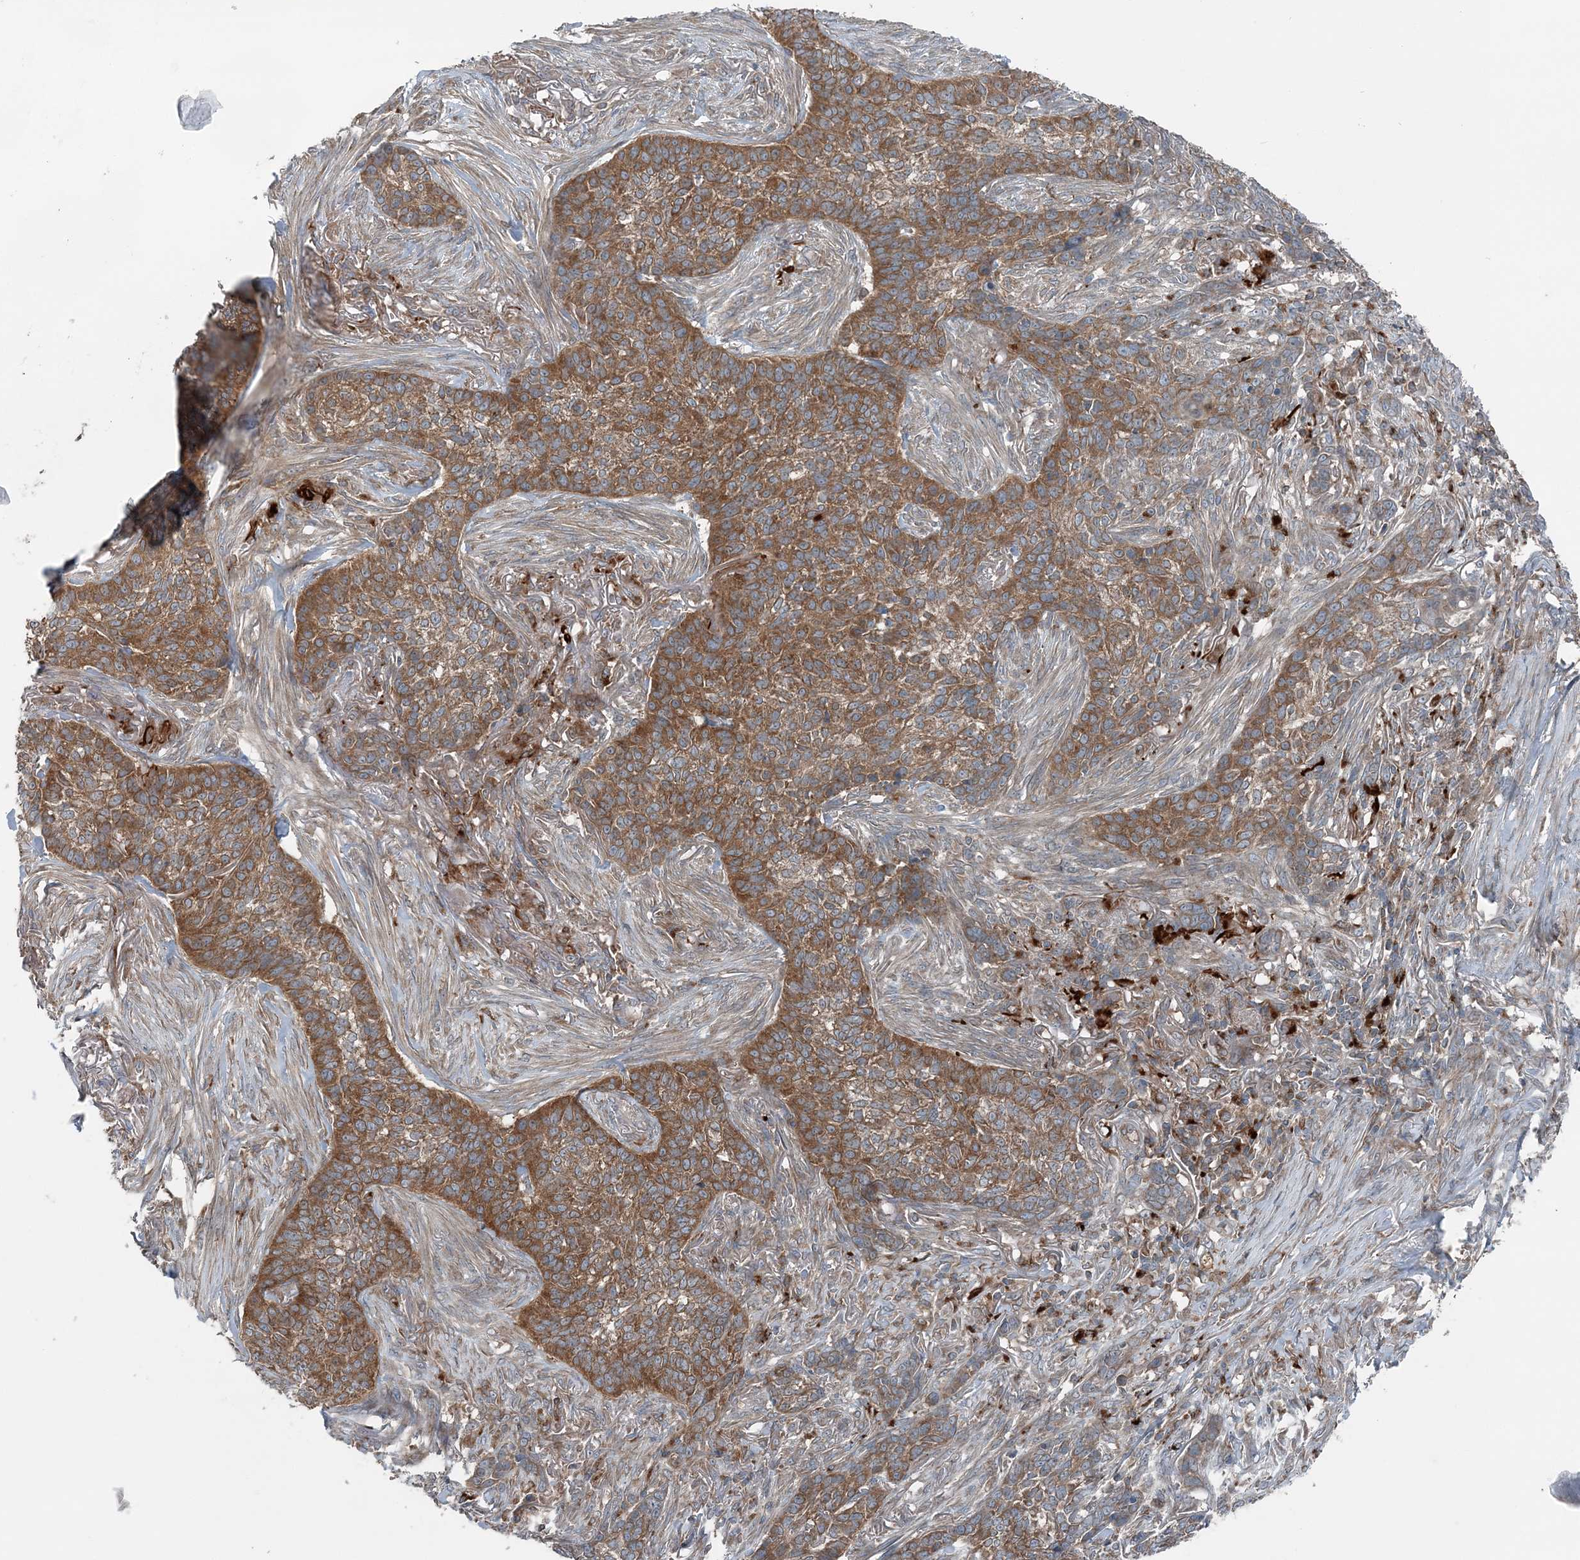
{"staining": {"intensity": "moderate", "quantity": ">75%", "location": "cytoplasmic/membranous"}, "tissue": "skin cancer", "cell_type": "Tumor cells", "image_type": "cancer", "snomed": [{"axis": "morphology", "description": "Basal cell carcinoma"}, {"axis": "topography", "description": "Skin"}], "caption": "Immunohistochemical staining of basal cell carcinoma (skin) demonstrates medium levels of moderate cytoplasmic/membranous protein staining in approximately >75% of tumor cells.", "gene": "ASNSD1", "patient": {"sex": "male", "age": 85}}